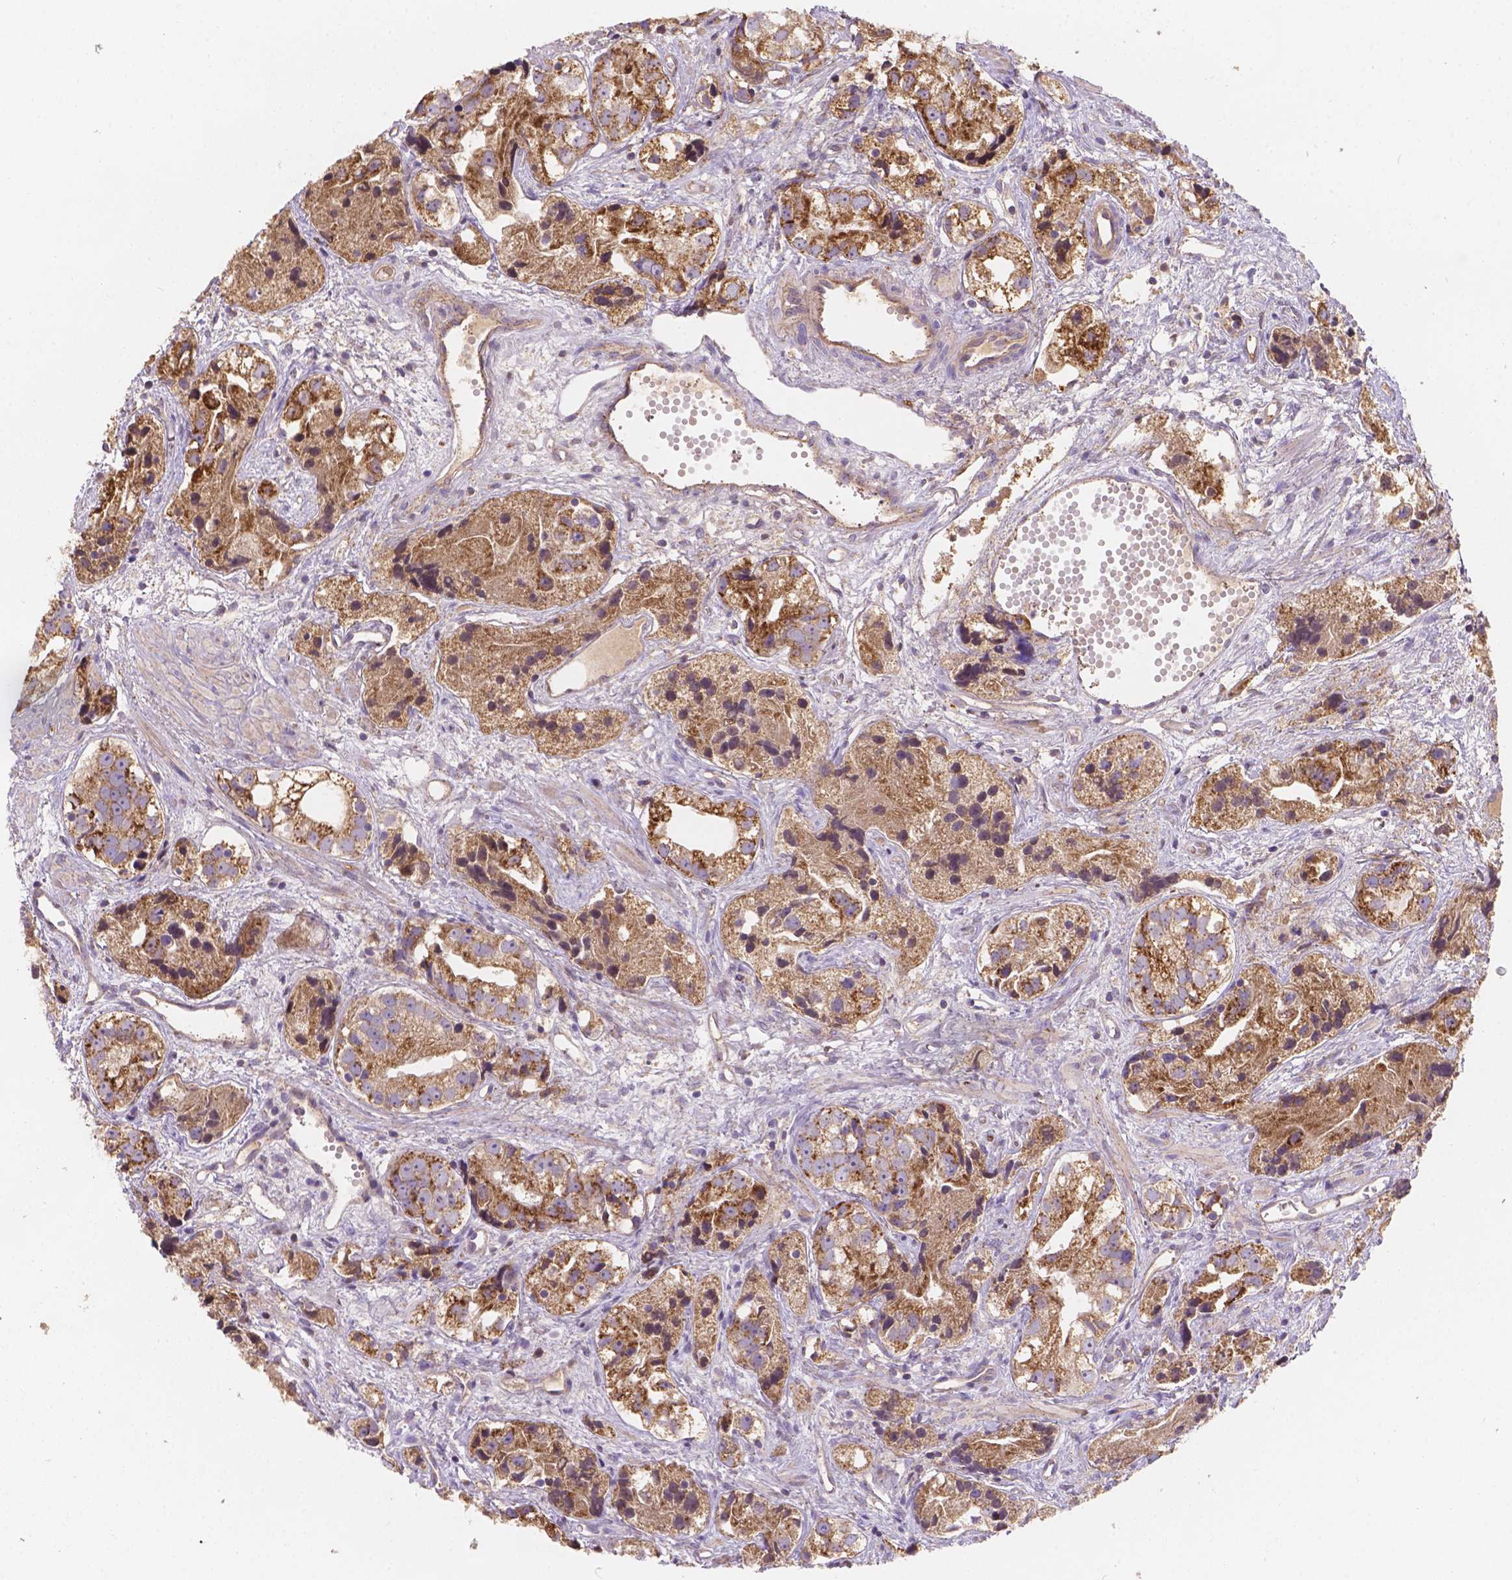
{"staining": {"intensity": "moderate", "quantity": ">75%", "location": "cytoplasmic/membranous"}, "tissue": "prostate cancer", "cell_type": "Tumor cells", "image_type": "cancer", "snomed": [{"axis": "morphology", "description": "Adenocarcinoma, High grade"}, {"axis": "topography", "description": "Prostate"}], "caption": "Protein staining by immunohistochemistry (IHC) displays moderate cytoplasmic/membranous positivity in approximately >75% of tumor cells in adenocarcinoma (high-grade) (prostate).", "gene": "CDK10", "patient": {"sex": "male", "age": 68}}